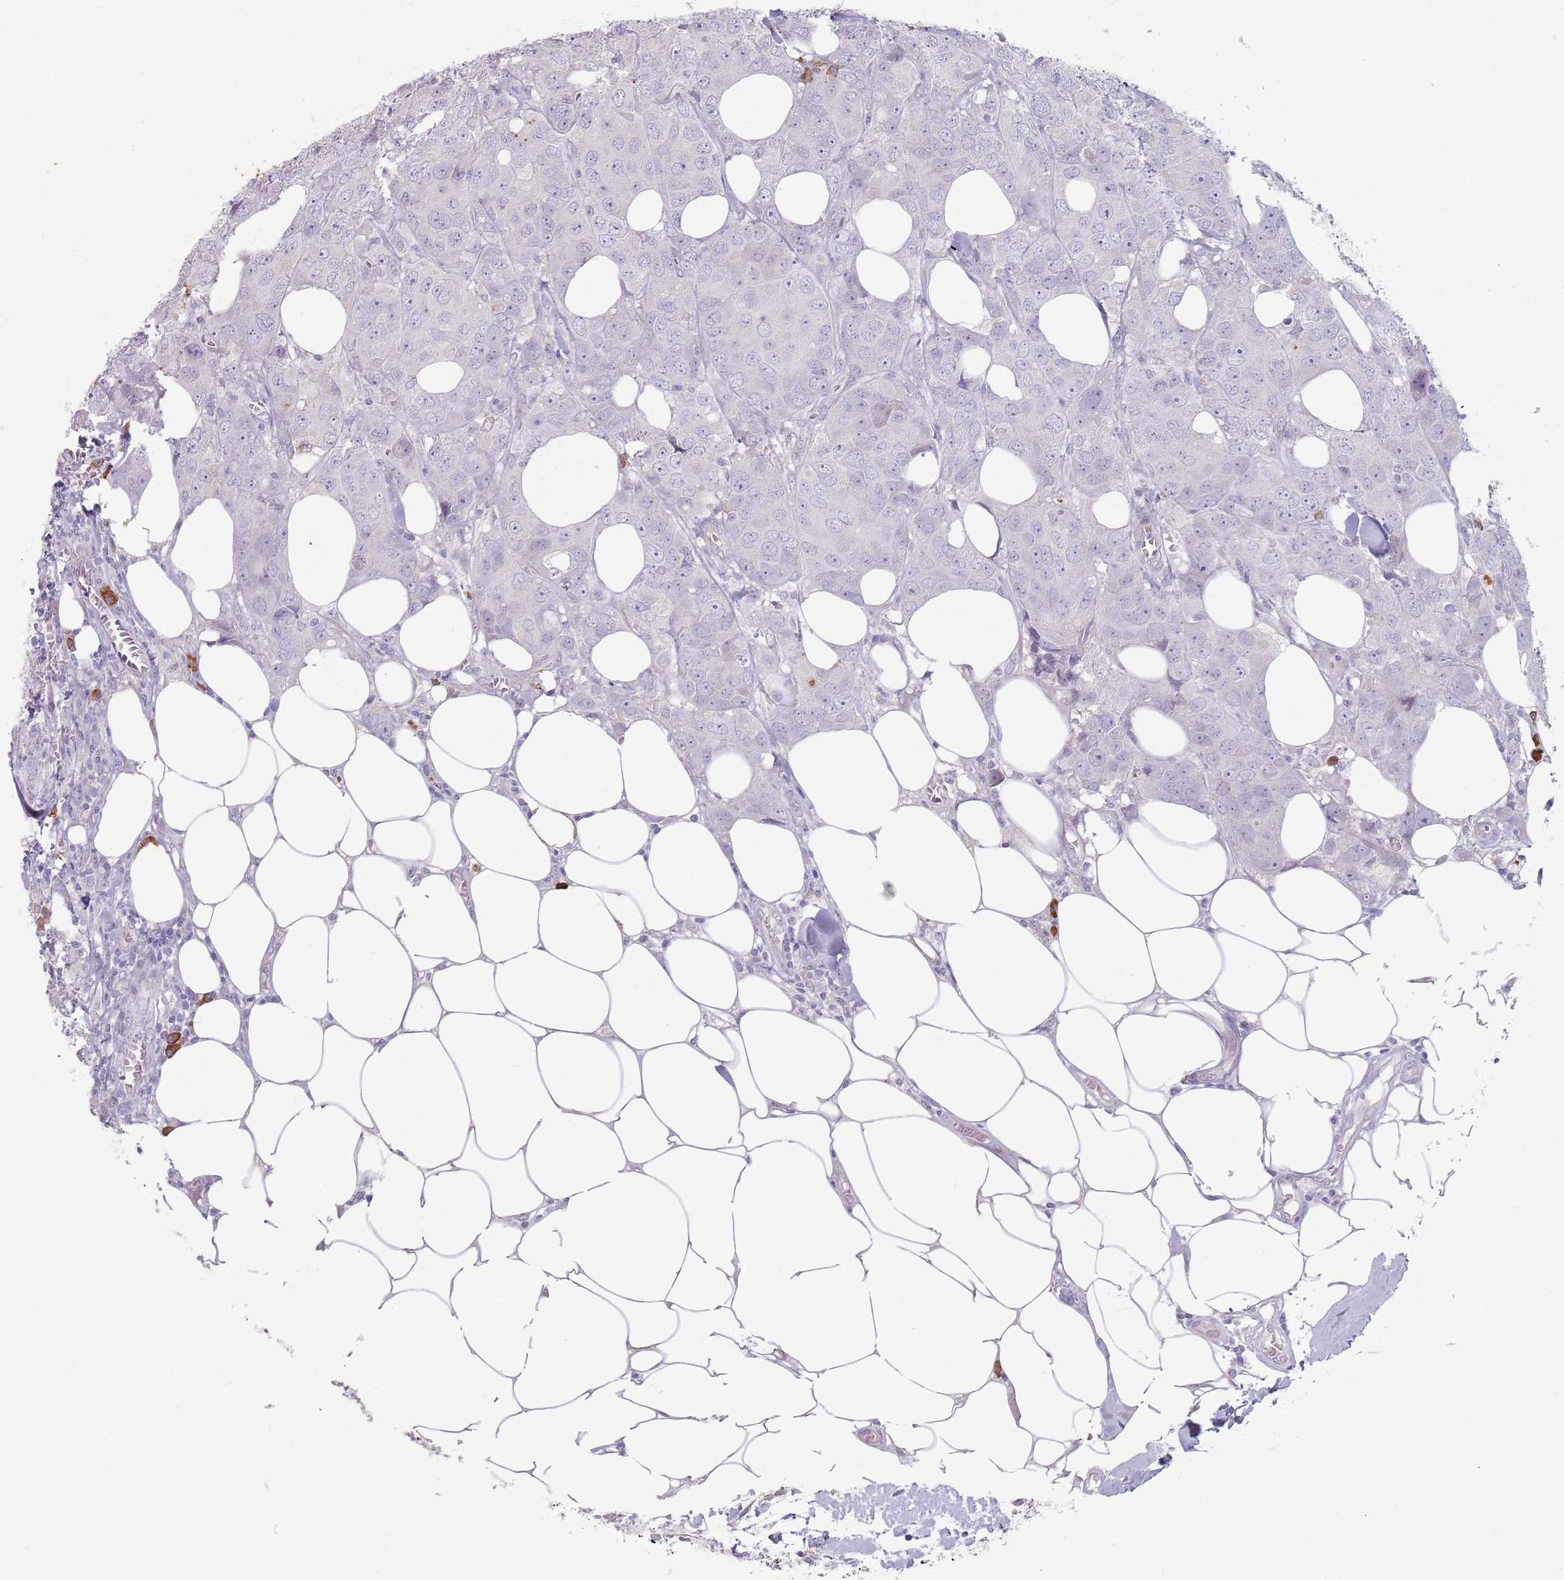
{"staining": {"intensity": "negative", "quantity": "none", "location": "none"}, "tissue": "breast cancer", "cell_type": "Tumor cells", "image_type": "cancer", "snomed": [{"axis": "morphology", "description": "Duct carcinoma"}, {"axis": "topography", "description": "Breast"}], "caption": "IHC histopathology image of neoplastic tissue: breast cancer (intraductal carcinoma) stained with DAB (3,3'-diaminobenzidine) demonstrates no significant protein staining in tumor cells.", "gene": "DXO", "patient": {"sex": "female", "age": 43}}